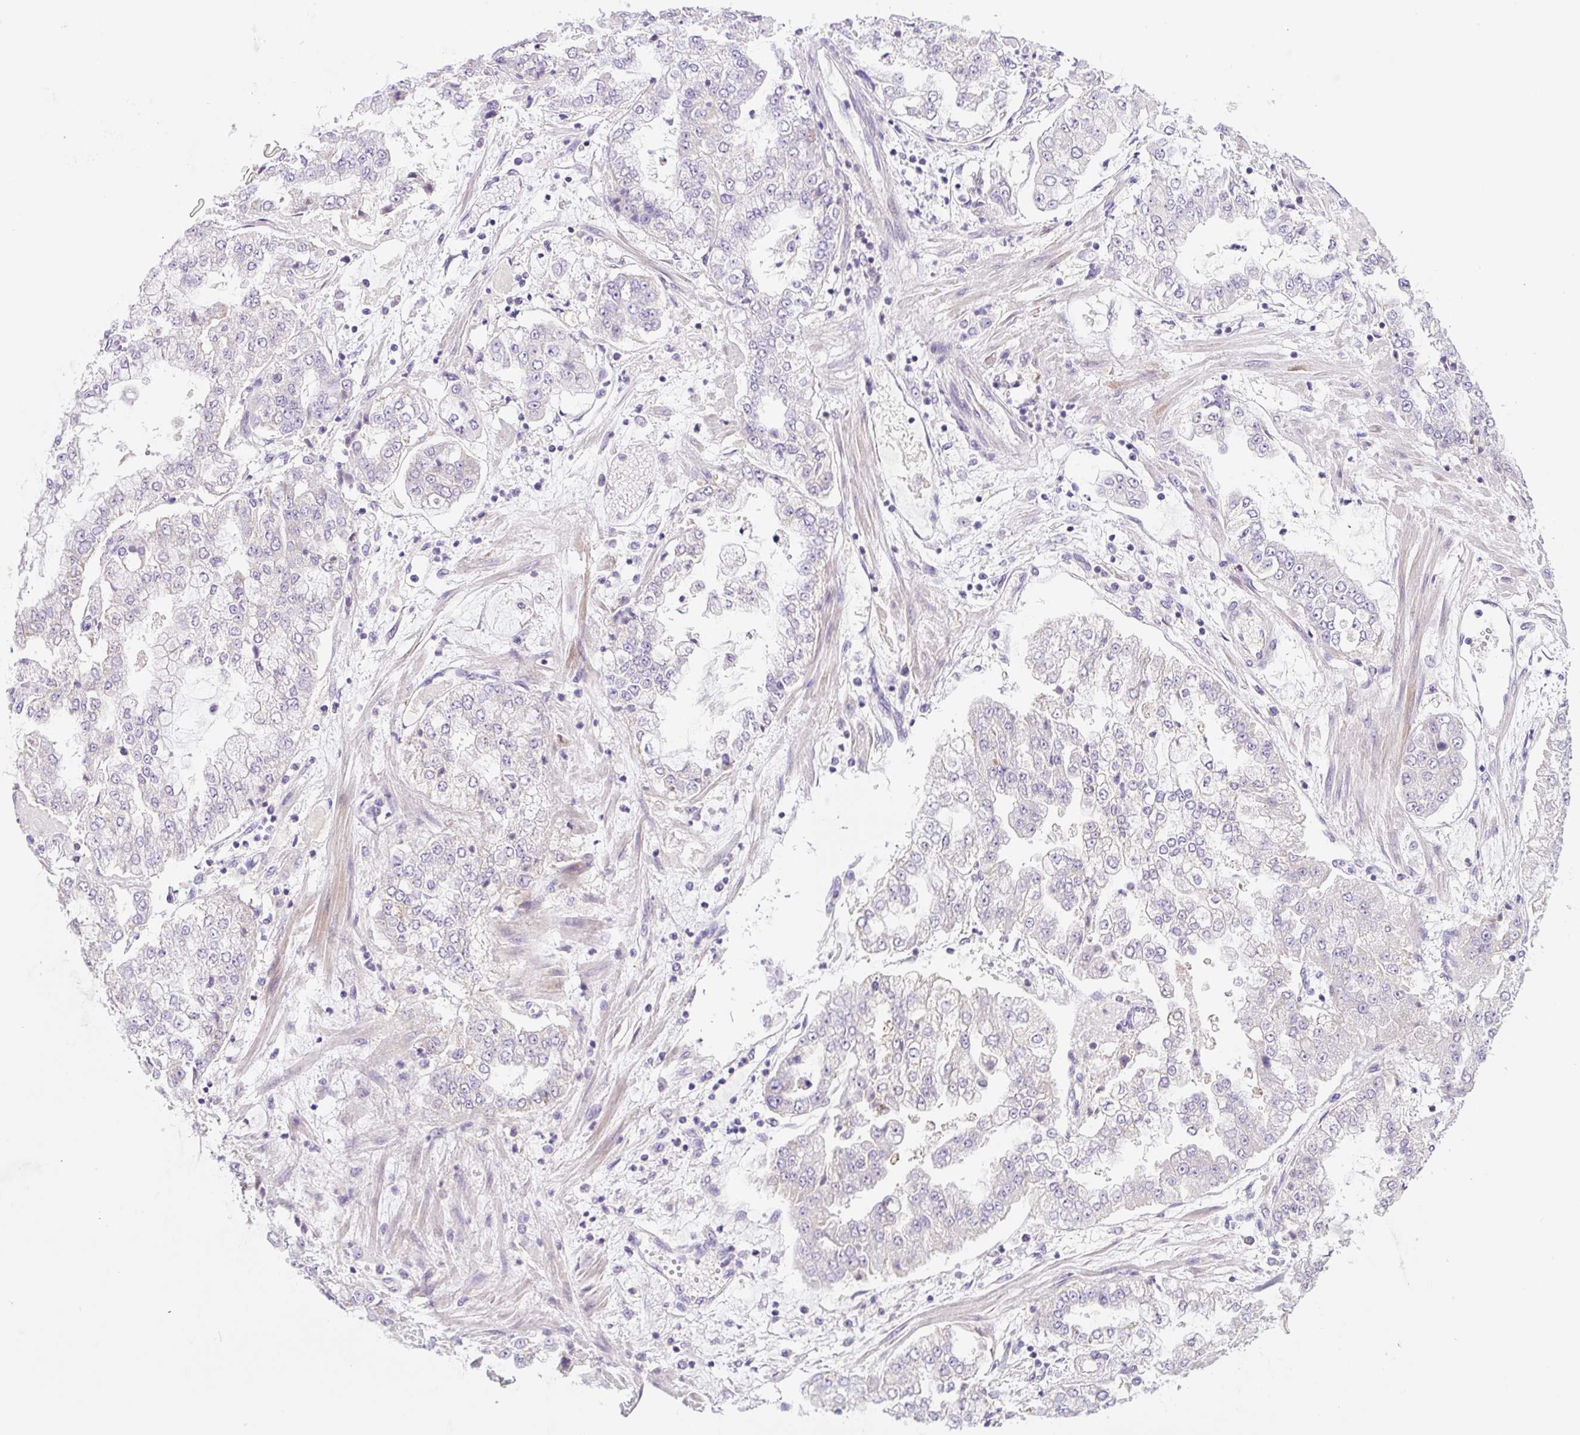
{"staining": {"intensity": "negative", "quantity": "none", "location": "none"}, "tissue": "stomach cancer", "cell_type": "Tumor cells", "image_type": "cancer", "snomed": [{"axis": "morphology", "description": "Adenocarcinoma, NOS"}, {"axis": "topography", "description": "Stomach"}], "caption": "DAB (3,3'-diaminobenzidine) immunohistochemical staining of human stomach adenocarcinoma exhibits no significant expression in tumor cells.", "gene": "NDST3", "patient": {"sex": "male", "age": 76}}